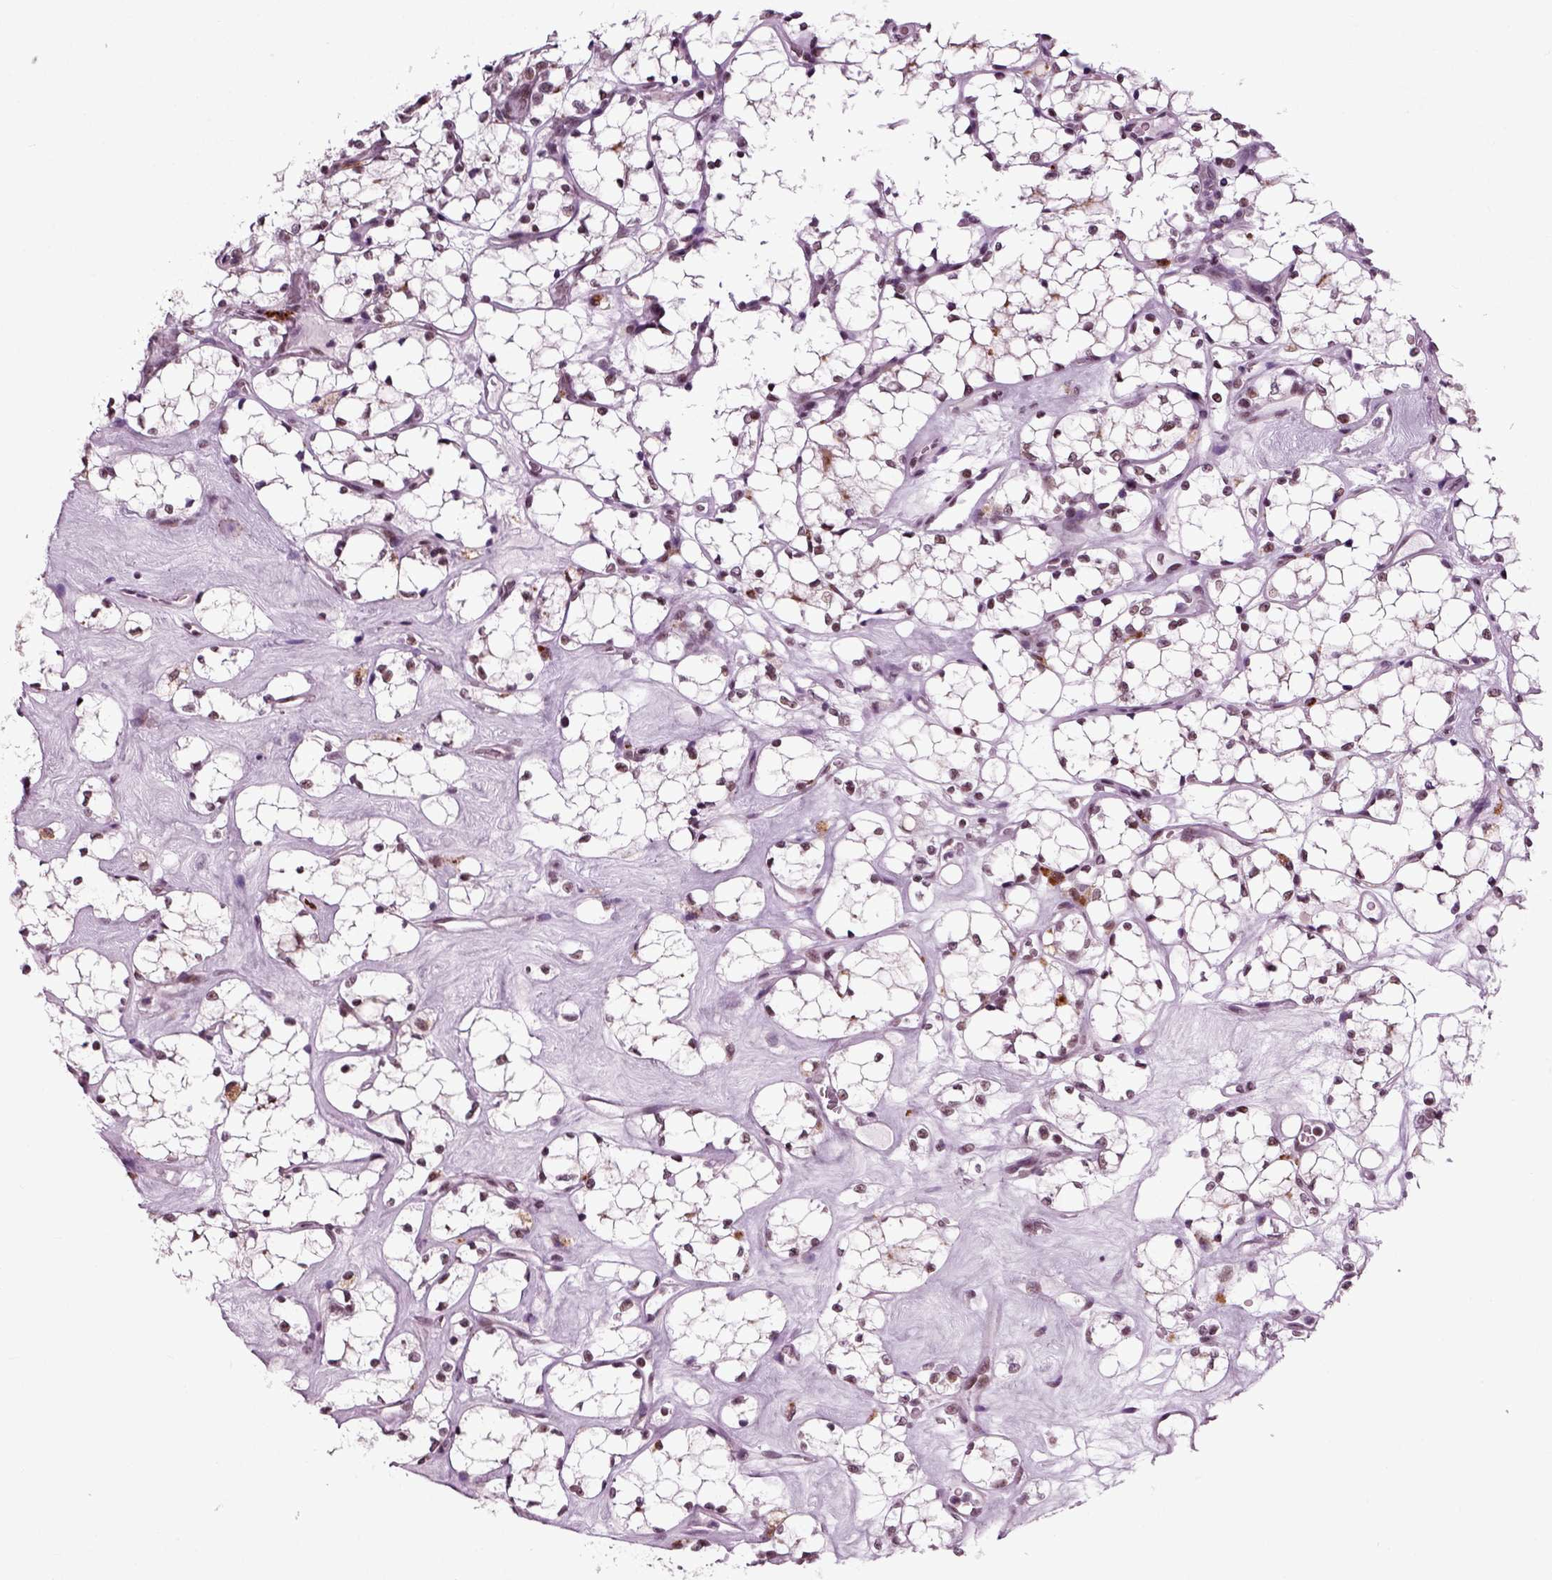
{"staining": {"intensity": "negative", "quantity": "none", "location": "none"}, "tissue": "renal cancer", "cell_type": "Tumor cells", "image_type": "cancer", "snomed": [{"axis": "morphology", "description": "Adenocarcinoma, NOS"}, {"axis": "topography", "description": "Kidney"}], "caption": "A photomicrograph of human renal cancer (adenocarcinoma) is negative for staining in tumor cells.", "gene": "RCOR3", "patient": {"sex": "female", "age": 69}}